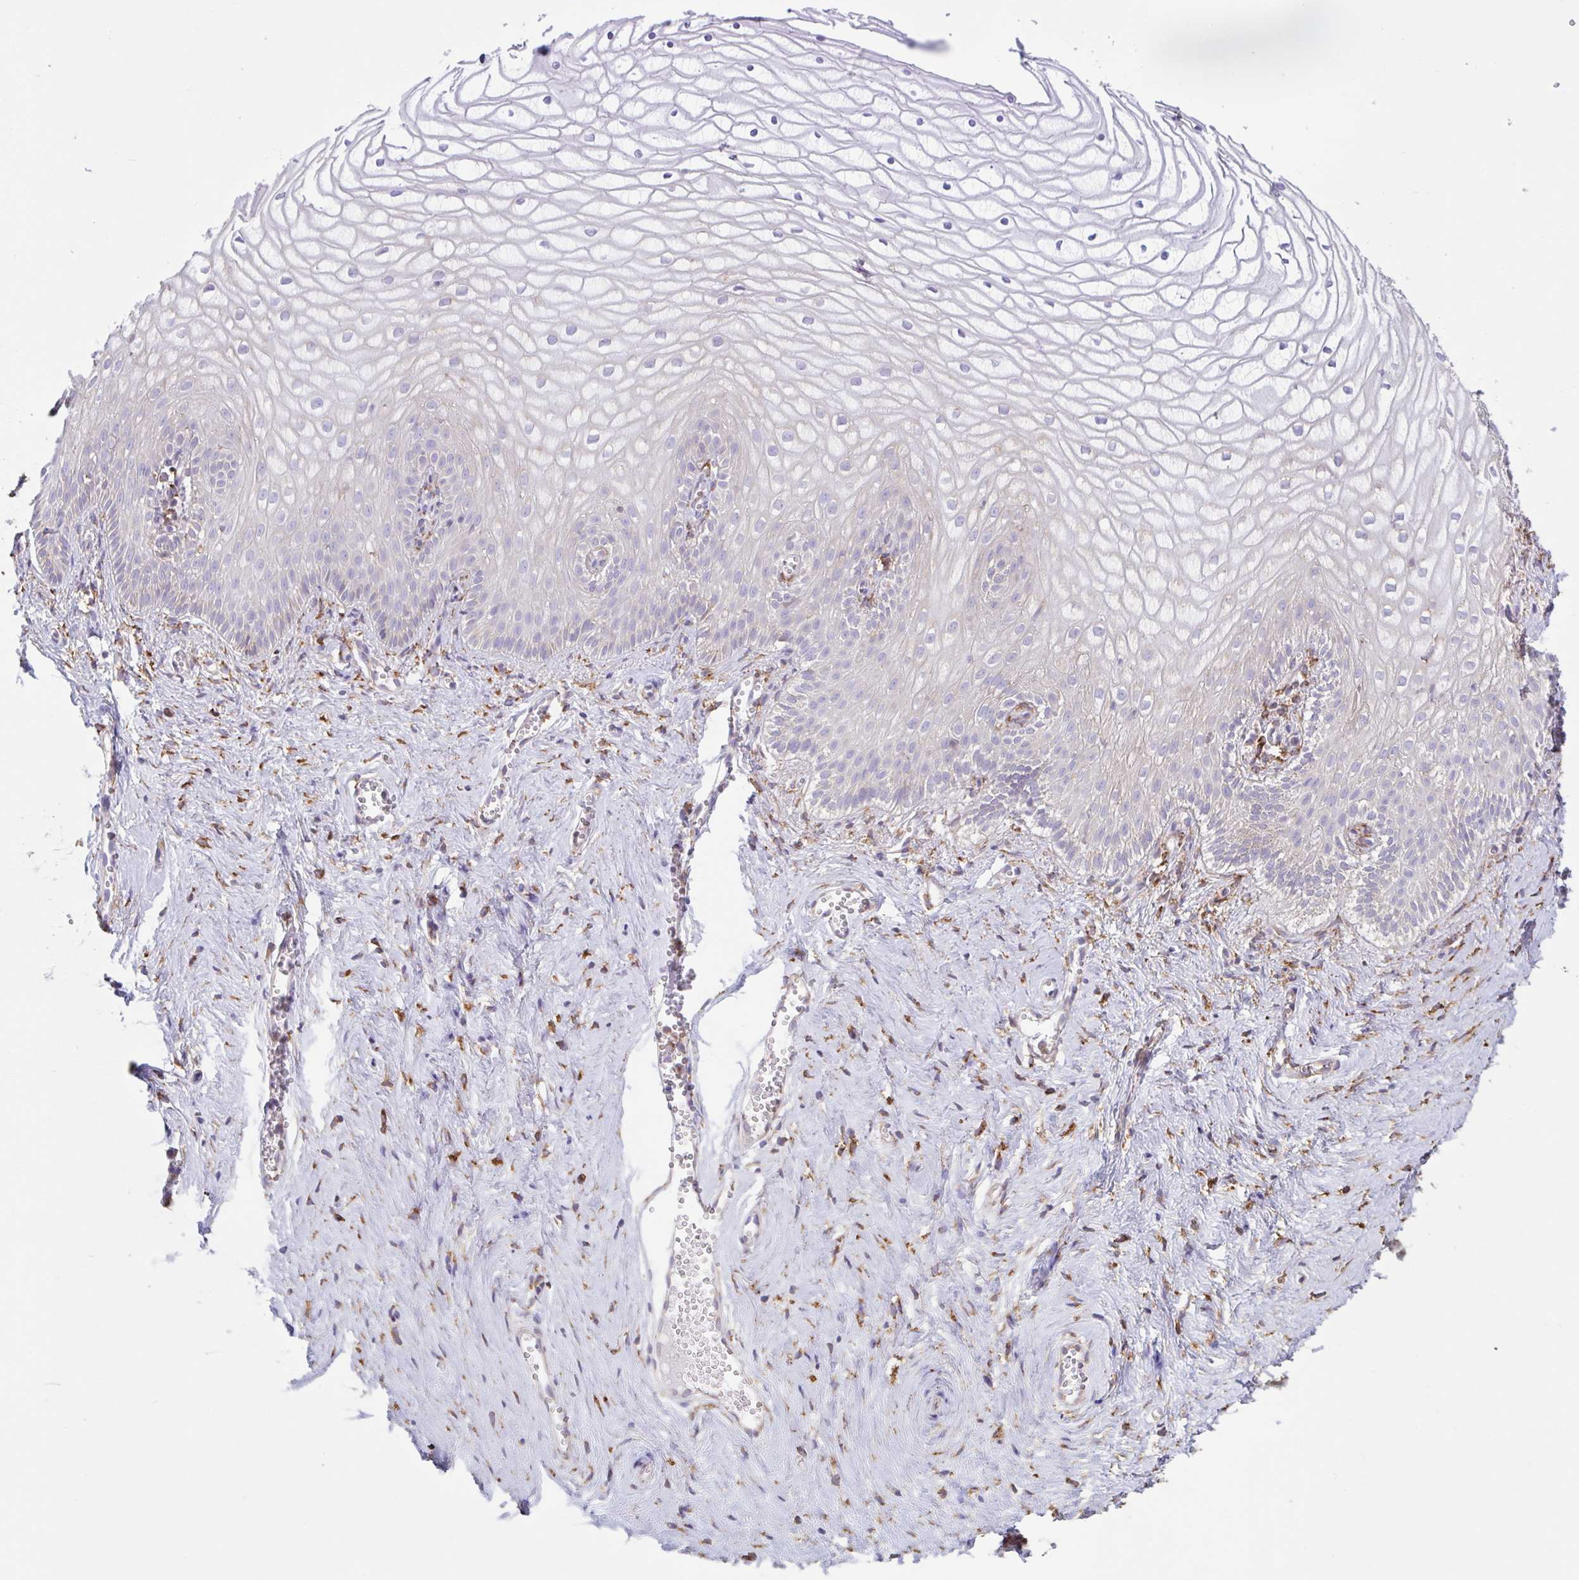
{"staining": {"intensity": "moderate", "quantity": "<25%", "location": "cytoplasmic/membranous"}, "tissue": "vagina", "cell_type": "Squamous epithelial cells", "image_type": "normal", "snomed": [{"axis": "morphology", "description": "Normal tissue, NOS"}, {"axis": "topography", "description": "Vagina"}], "caption": "Squamous epithelial cells demonstrate moderate cytoplasmic/membranous staining in approximately <25% of cells in benign vagina.", "gene": "DOK4", "patient": {"sex": "female", "age": 56}}